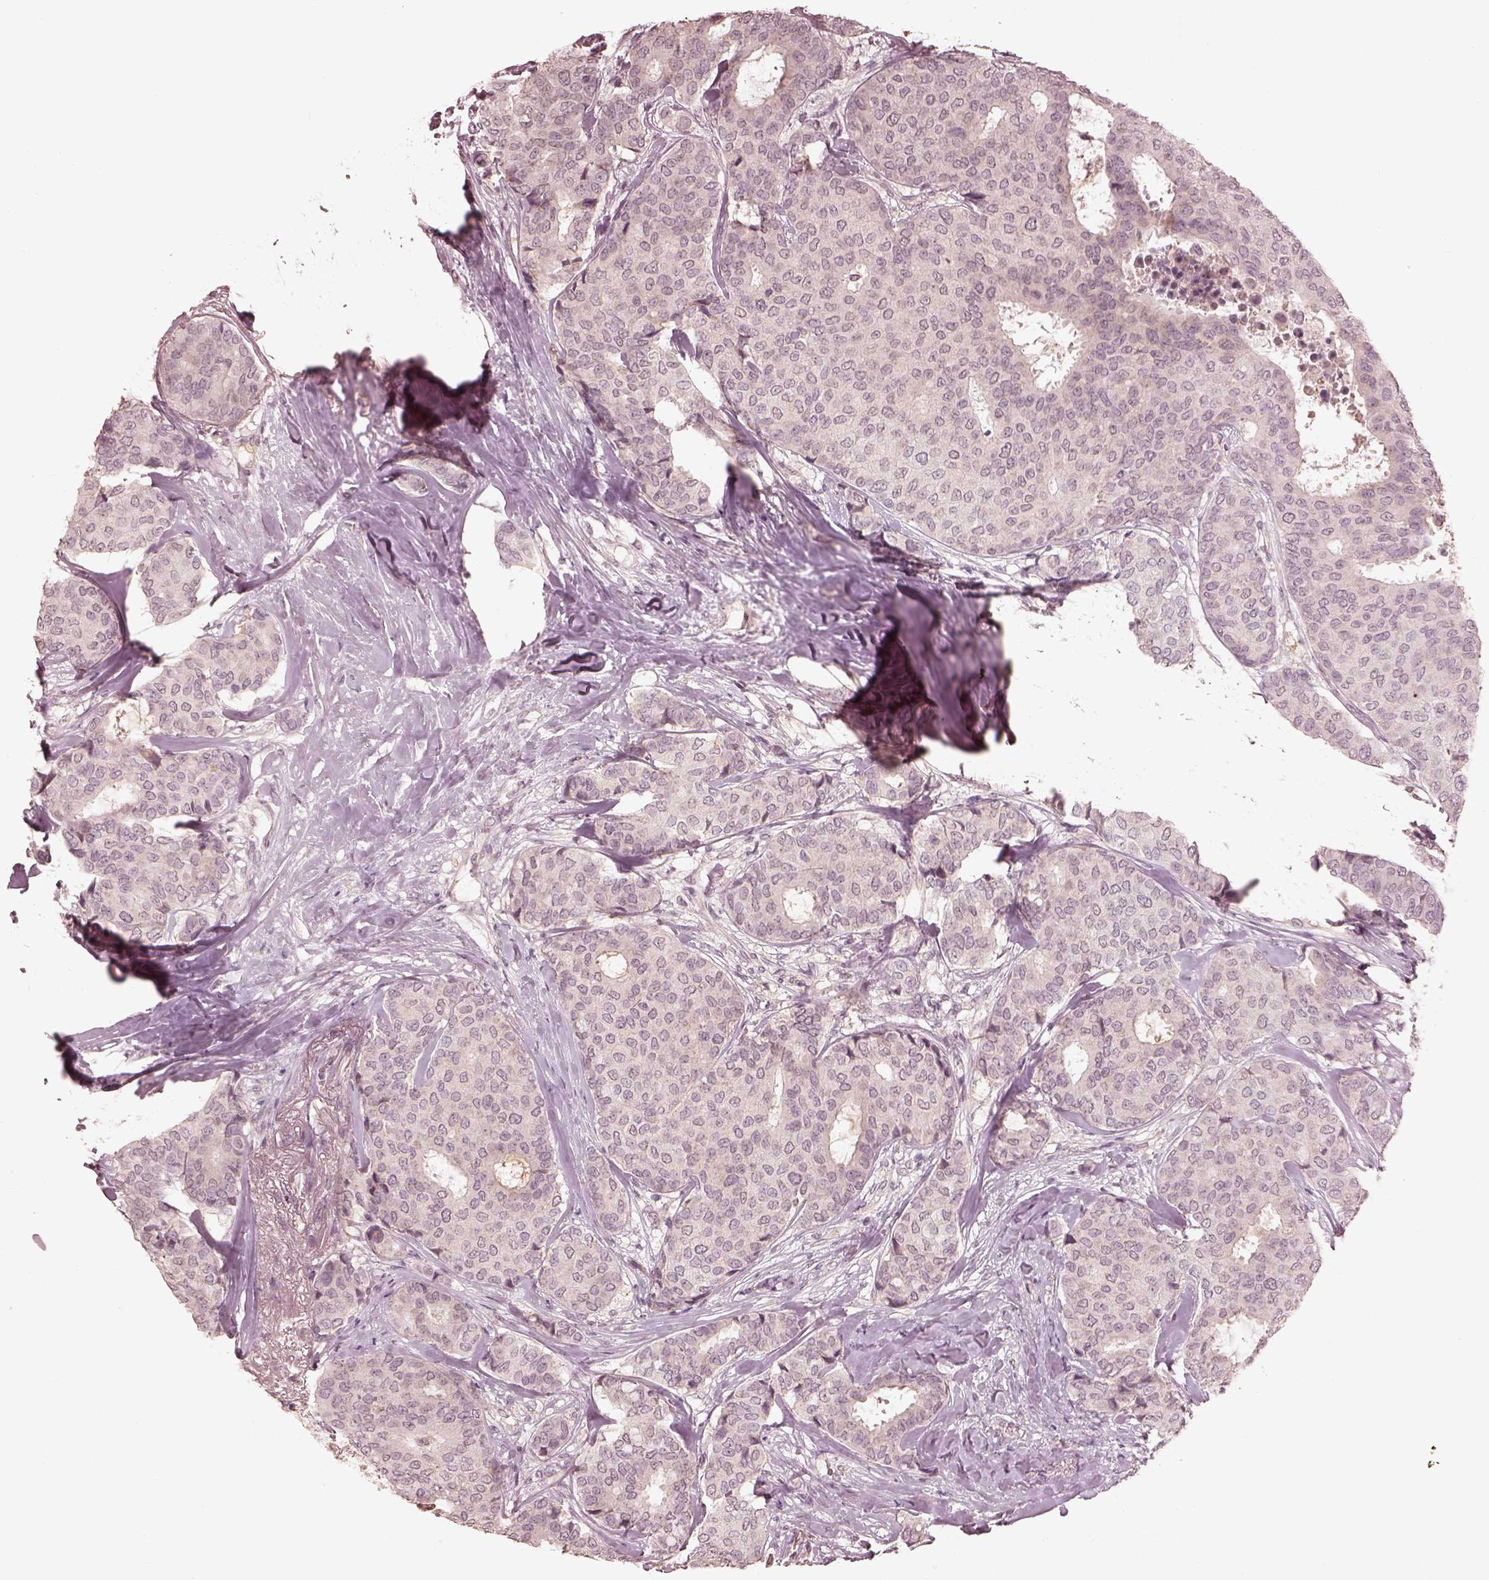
{"staining": {"intensity": "negative", "quantity": "none", "location": "none"}, "tissue": "breast cancer", "cell_type": "Tumor cells", "image_type": "cancer", "snomed": [{"axis": "morphology", "description": "Duct carcinoma"}, {"axis": "topography", "description": "Breast"}], "caption": "Human breast invasive ductal carcinoma stained for a protein using immunohistochemistry (IHC) demonstrates no expression in tumor cells.", "gene": "CALR3", "patient": {"sex": "female", "age": 75}}